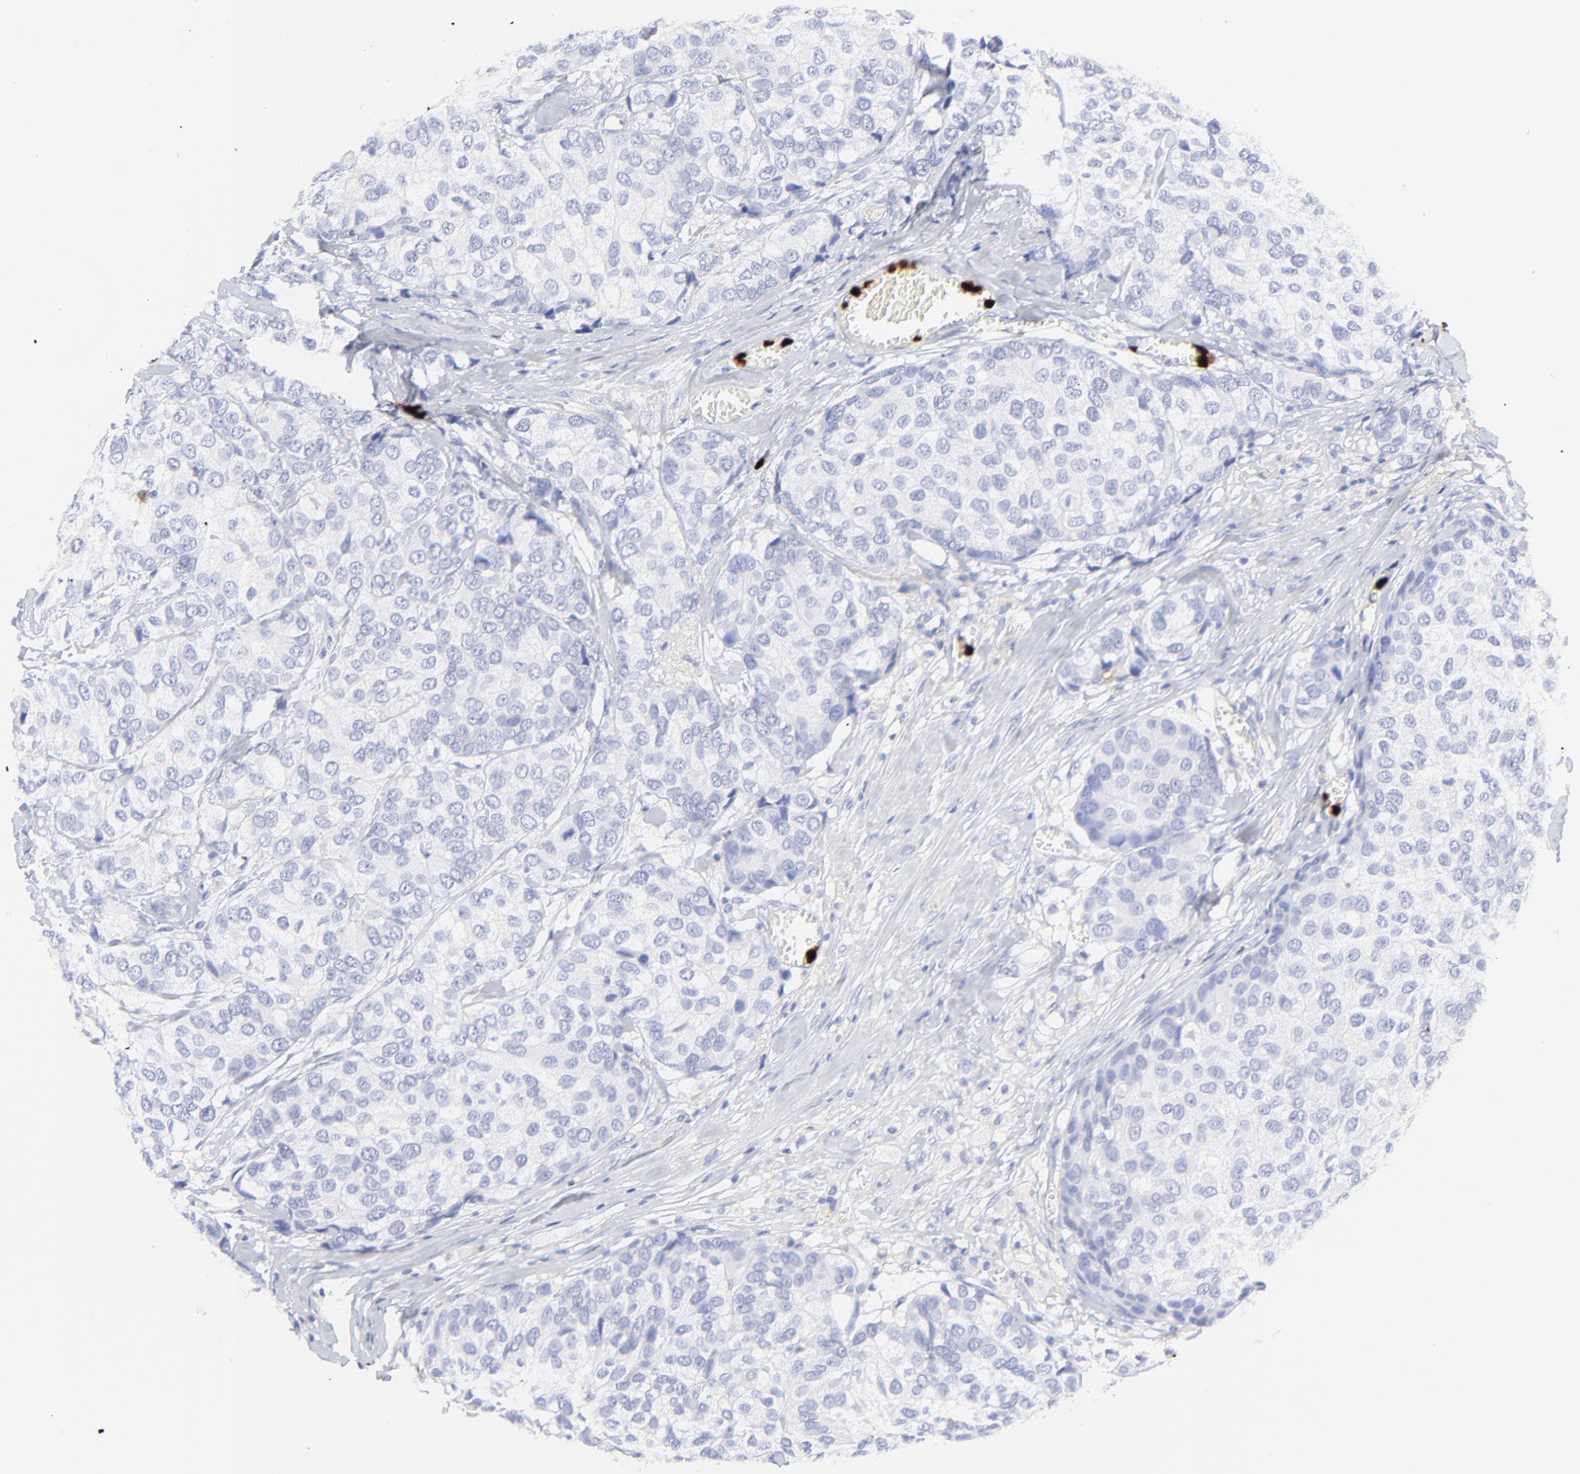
{"staining": {"intensity": "negative", "quantity": "none", "location": "none"}, "tissue": "breast cancer", "cell_type": "Tumor cells", "image_type": "cancer", "snomed": [{"axis": "morphology", "description": "Duct carcinoma"}, {"axis": "topography", "description": "Breast"}], "caption": "The immunohistochemistry photomicrograph has no significant expression in tumor cells of breast cancer (infiltrating ductal carcinoma) tissue.", "gene": "S100A12", "patient": {"sex": "female", "age": 68}}